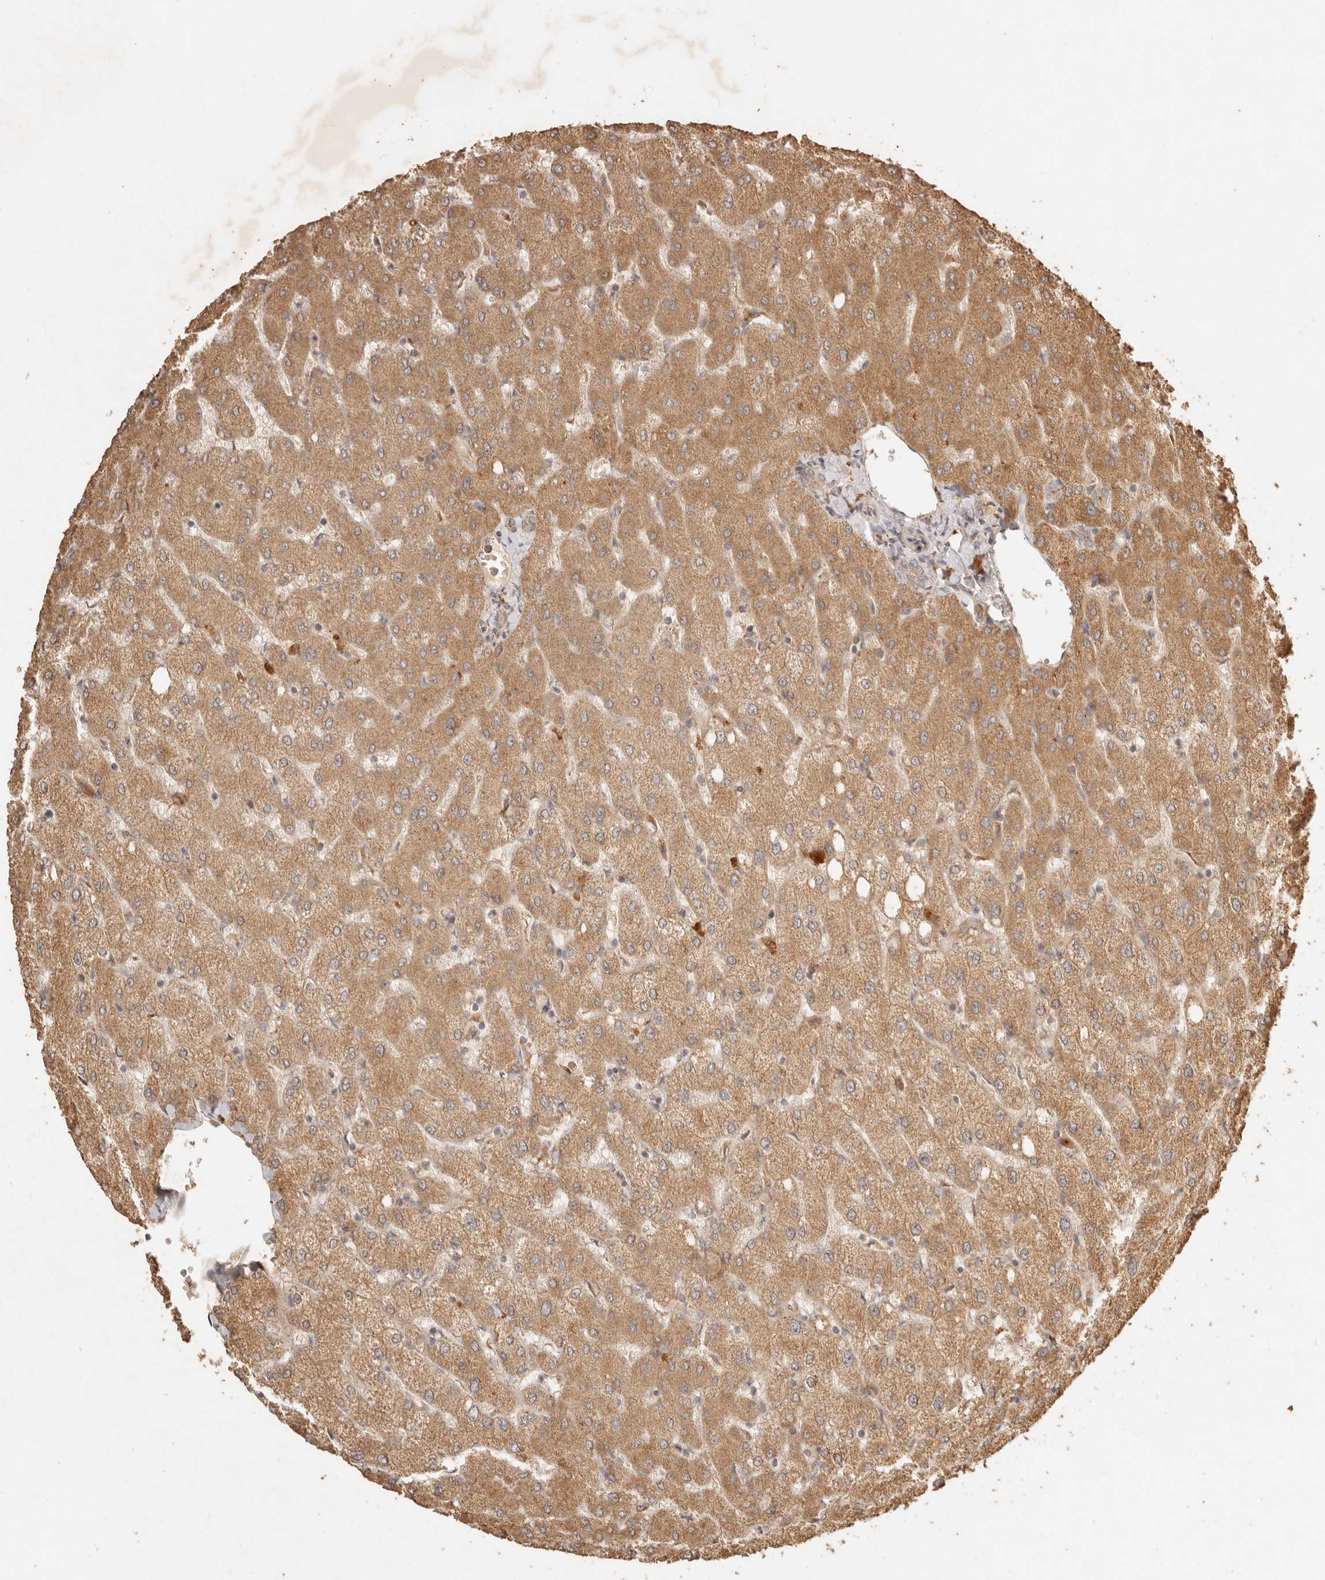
{"staining": {"intensity": "weak", "quantity": ">75%", "location": "cytoplasmic/membranous"}, "tissue": "liver", "cell_type": "Cholangiocytes", "image_type": "normal", "snomed": [{"axis": "morphology", "description": "Normal tissue, NOS"}, {"axis": "topography", "description": "Liver"}], "caption": "Cholangiocytes show low levels of weak cytoplasmic/membranous positivity in approximately >75% of cells in benign human liver. Immunohistochemistry (ihc) stains the protein of interest in brown and the nuclei are stained blue.", "gene": "CLEC4C", "patient": {"sex": "female", "age": 54}}